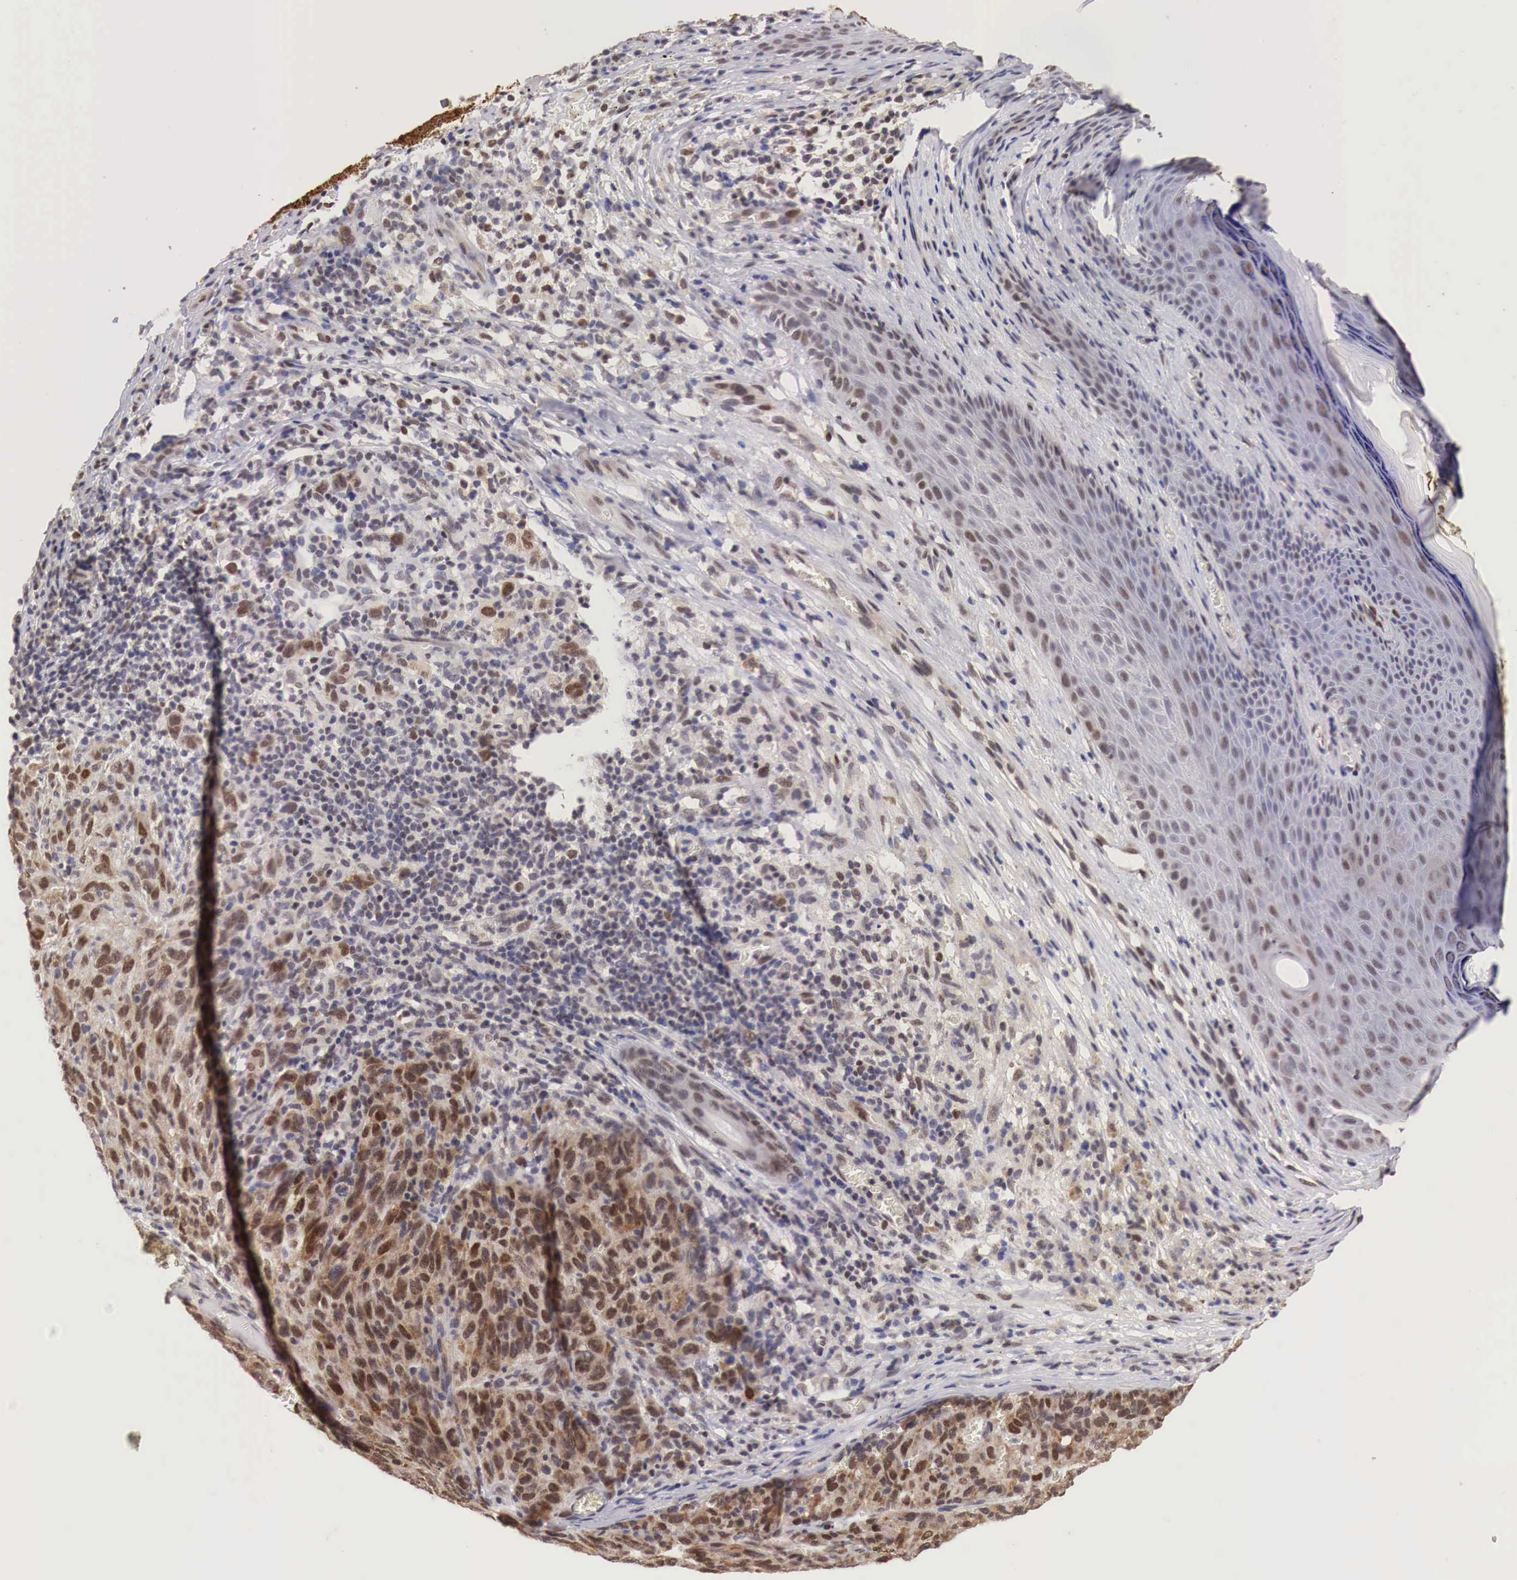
{"staining": {"intensity": "strong", "quantity": ">75%", "location": "cytoplasmic/membranous,nuclear"}, "tissue": "melanoma", "cell_type": "Tumor cells", "image_type": "cancer", "snomed": [{"axis": "morphology", "description": "Malignant melanoma, NOS"}, {"axis": "topography", "description": "Skin"}], "caption": "Tumor cells reveal high levels of strong cytoplasmic/membranous and nuclear expression in about >75% of cells in human malignant melanoma. (DAB (3,3'-diaminobenzidine) IHC, brown staining for protein, blue staining for nuclei).", "gene": "PABIR2", "patient": {"sex": "male", "age": 76}}